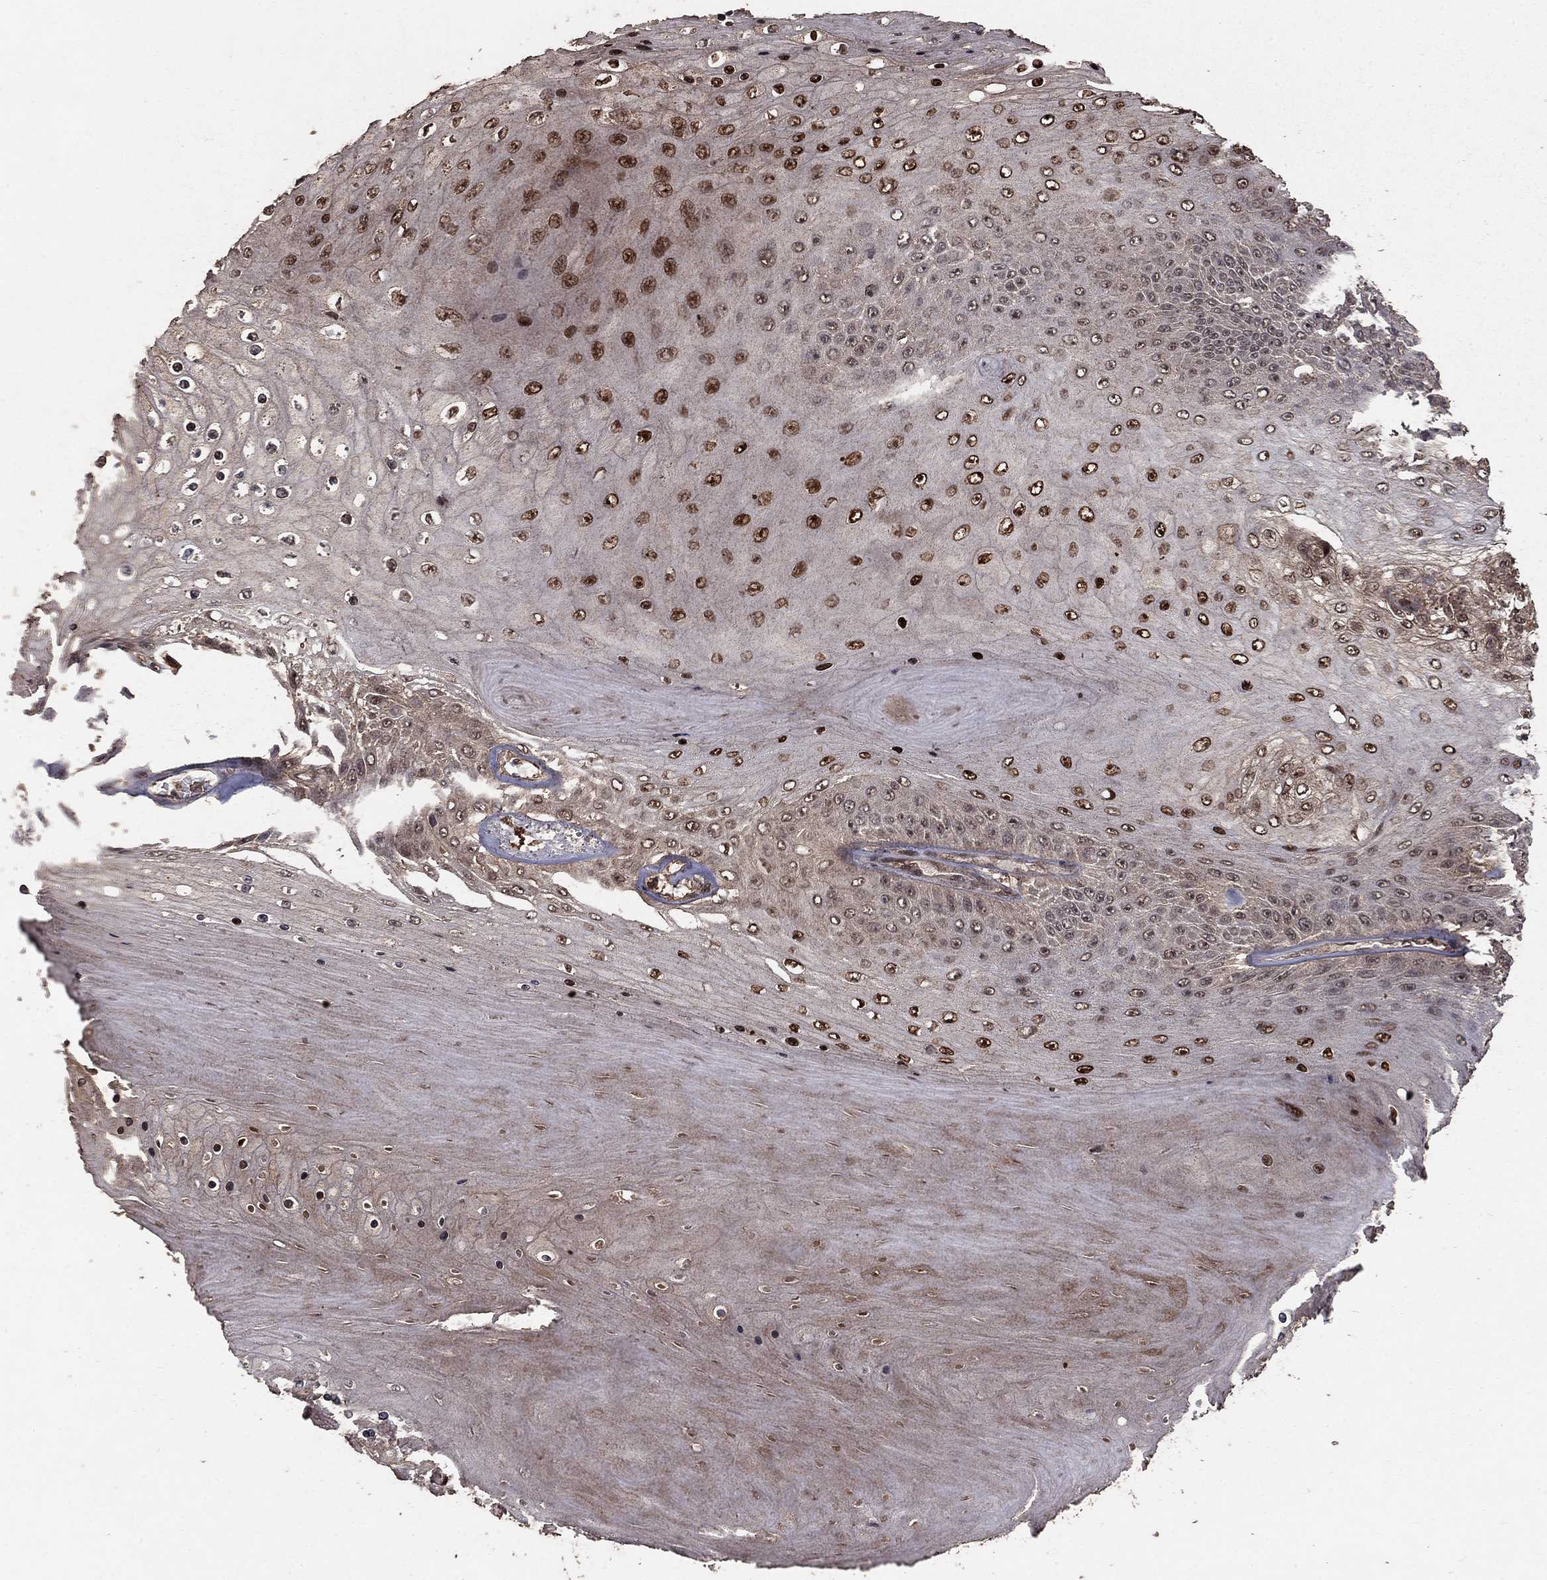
{"staining": {"intensity": "strong", "quantity": "25%-75%", "location": "nuclear"}, "tissue": "skin cancer", "cell_type": "Tumor cells", "image_type": "cancer", "snomed": [{"axis": "morphology", "description": "Squamous cell carcinoma, NOS"}, {"axis": "topography", "description": "Skin"}], "caption": "Human skin cancer stained with a protein marker reveals strong staining in tumor cells.", "gene": "PRDM1", "patient": {"sex": "male", "age": 62}}